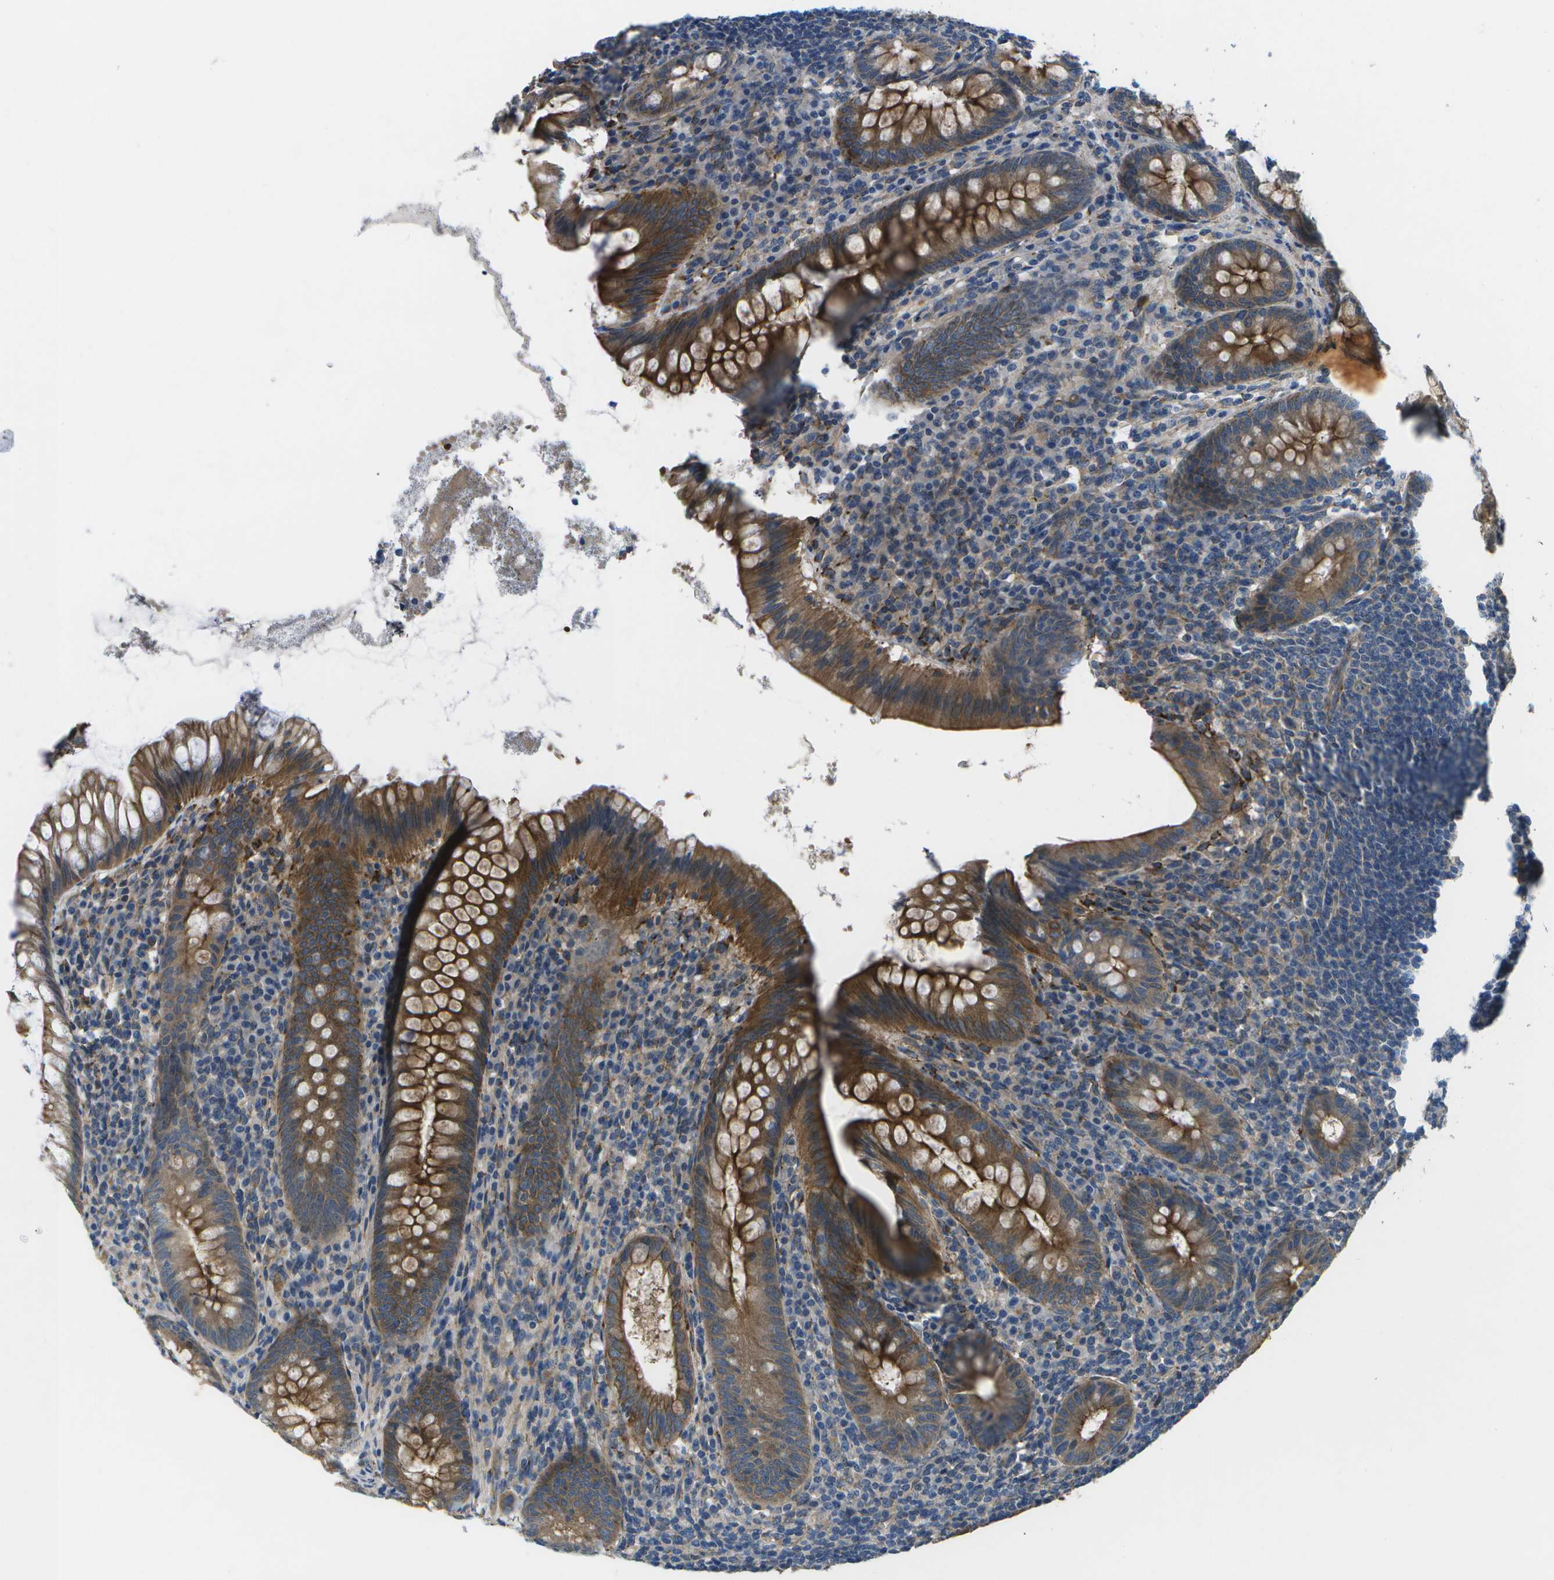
{"staining": {"intensity": "strong", "quantity": ">75%", "location": "cytoplasmic/membranous"}, "tissue": "appendix", "cell_type": "Glandular cells", "image_type": "normal", "snomed": [{"axis": "morphology", "description": "Normal tissue, NOS"}, {"axis": "topography", "description": "Appendix"}], "caption": "IHC of benign human appendix exhibits high levels of strong cytoplasmic/membranous staining in approximately >75% of glandular cells.", "gene": "P3H1", "patient": {"sex": "male", "age": 56}}